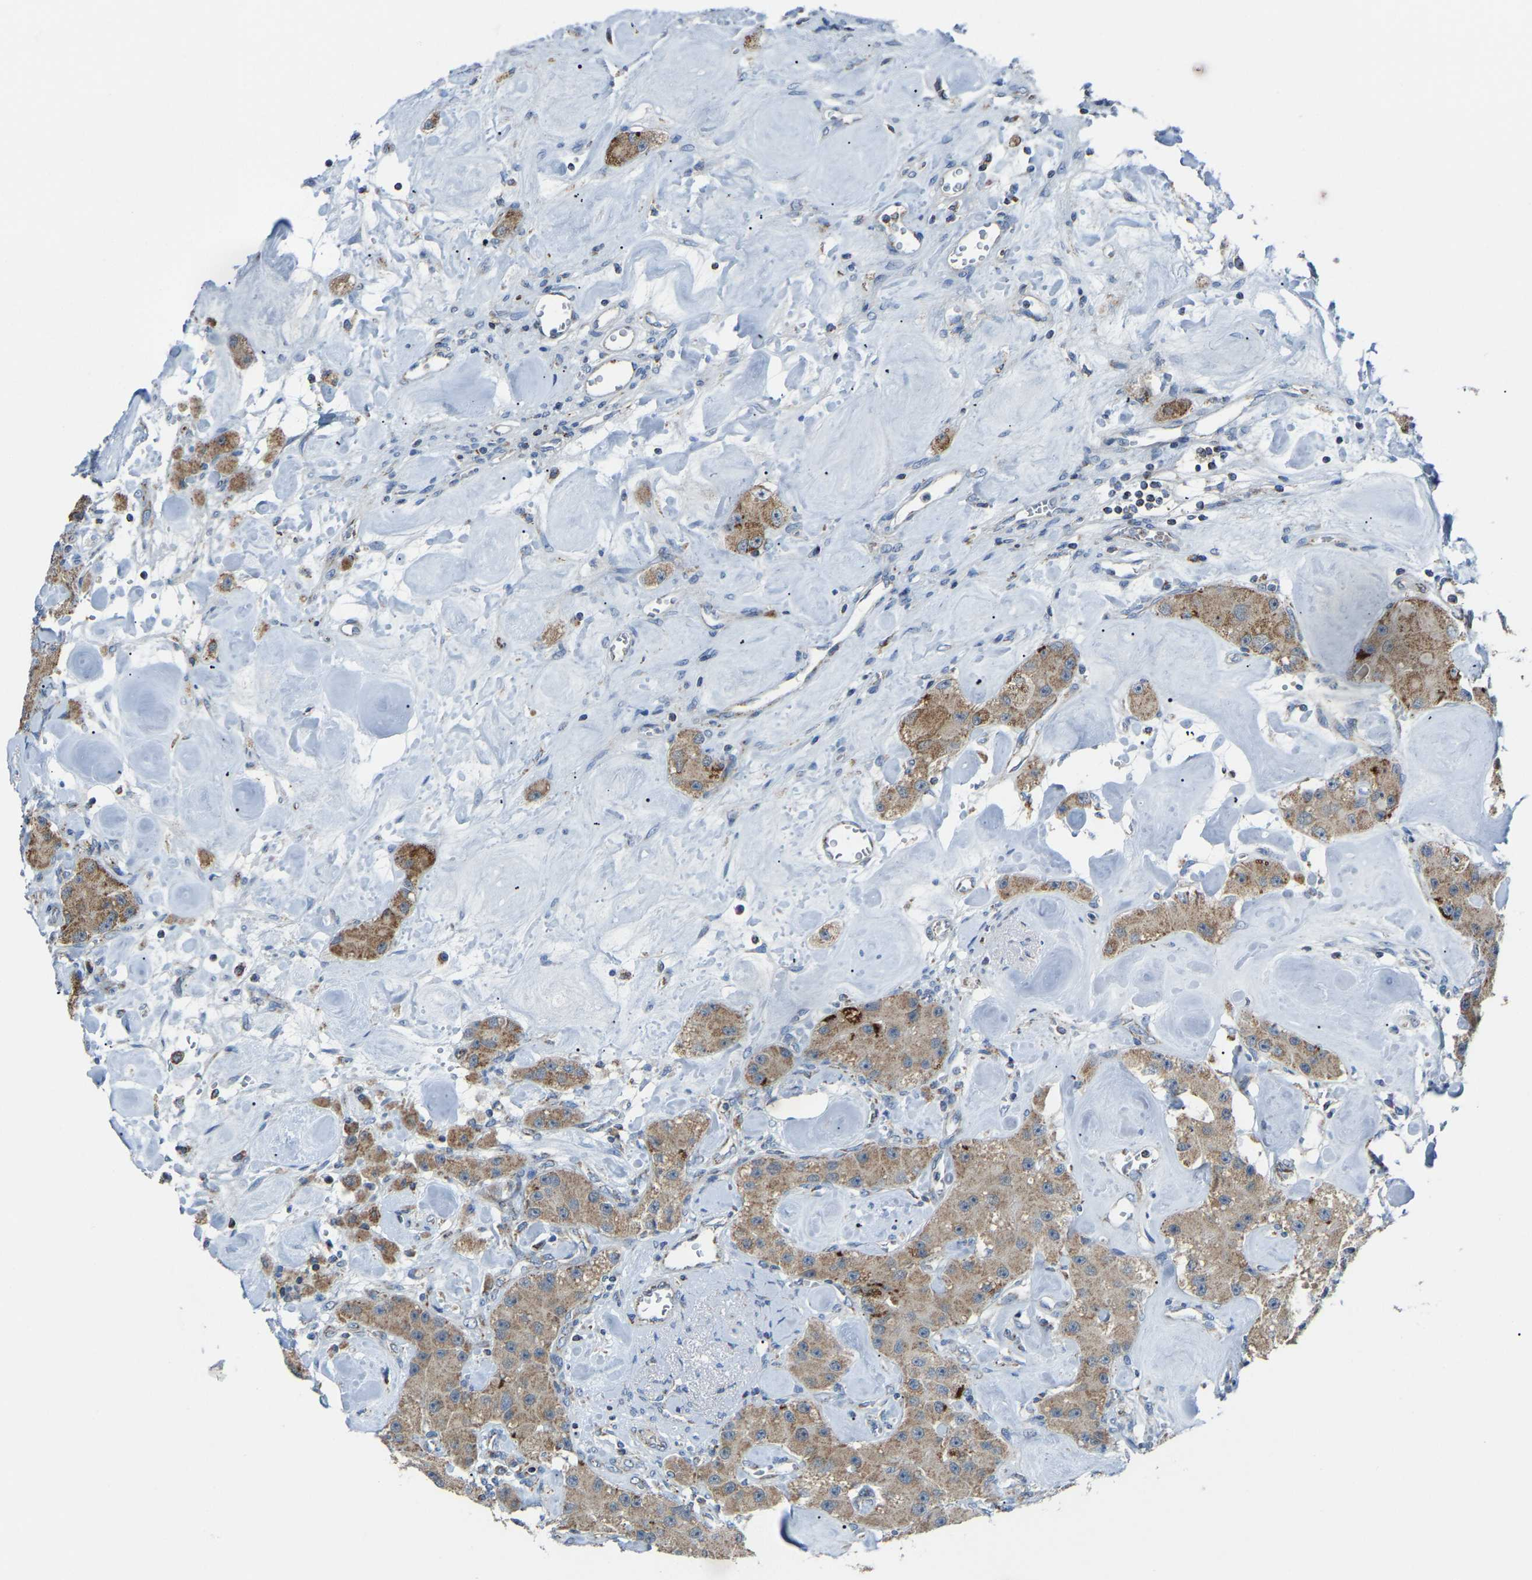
{"staining": {"intensity": "moderate", "quantity": ">75%", "location": "cytoplasmic/membranous"}, "tissue": "carcinoid", "cell_type": "Tumor cells", "image_type": "cancer", "snomed": [{"axis": "morphology", "description": "Carcinoid, malignant, NOS"}, {"axis": "topography", "description": "Pancreas"}], "caption": "High-power microscopy captured an IHC micrograph of carcinoid, revealing moderate cytoplasmic/membranous positivity in approximately >75% of tumor cells. (DAB = brown stain, brightfield microscopy at high magnification).", "gene": "CANT1", "patient": {"sex": "male", "age": 41}}